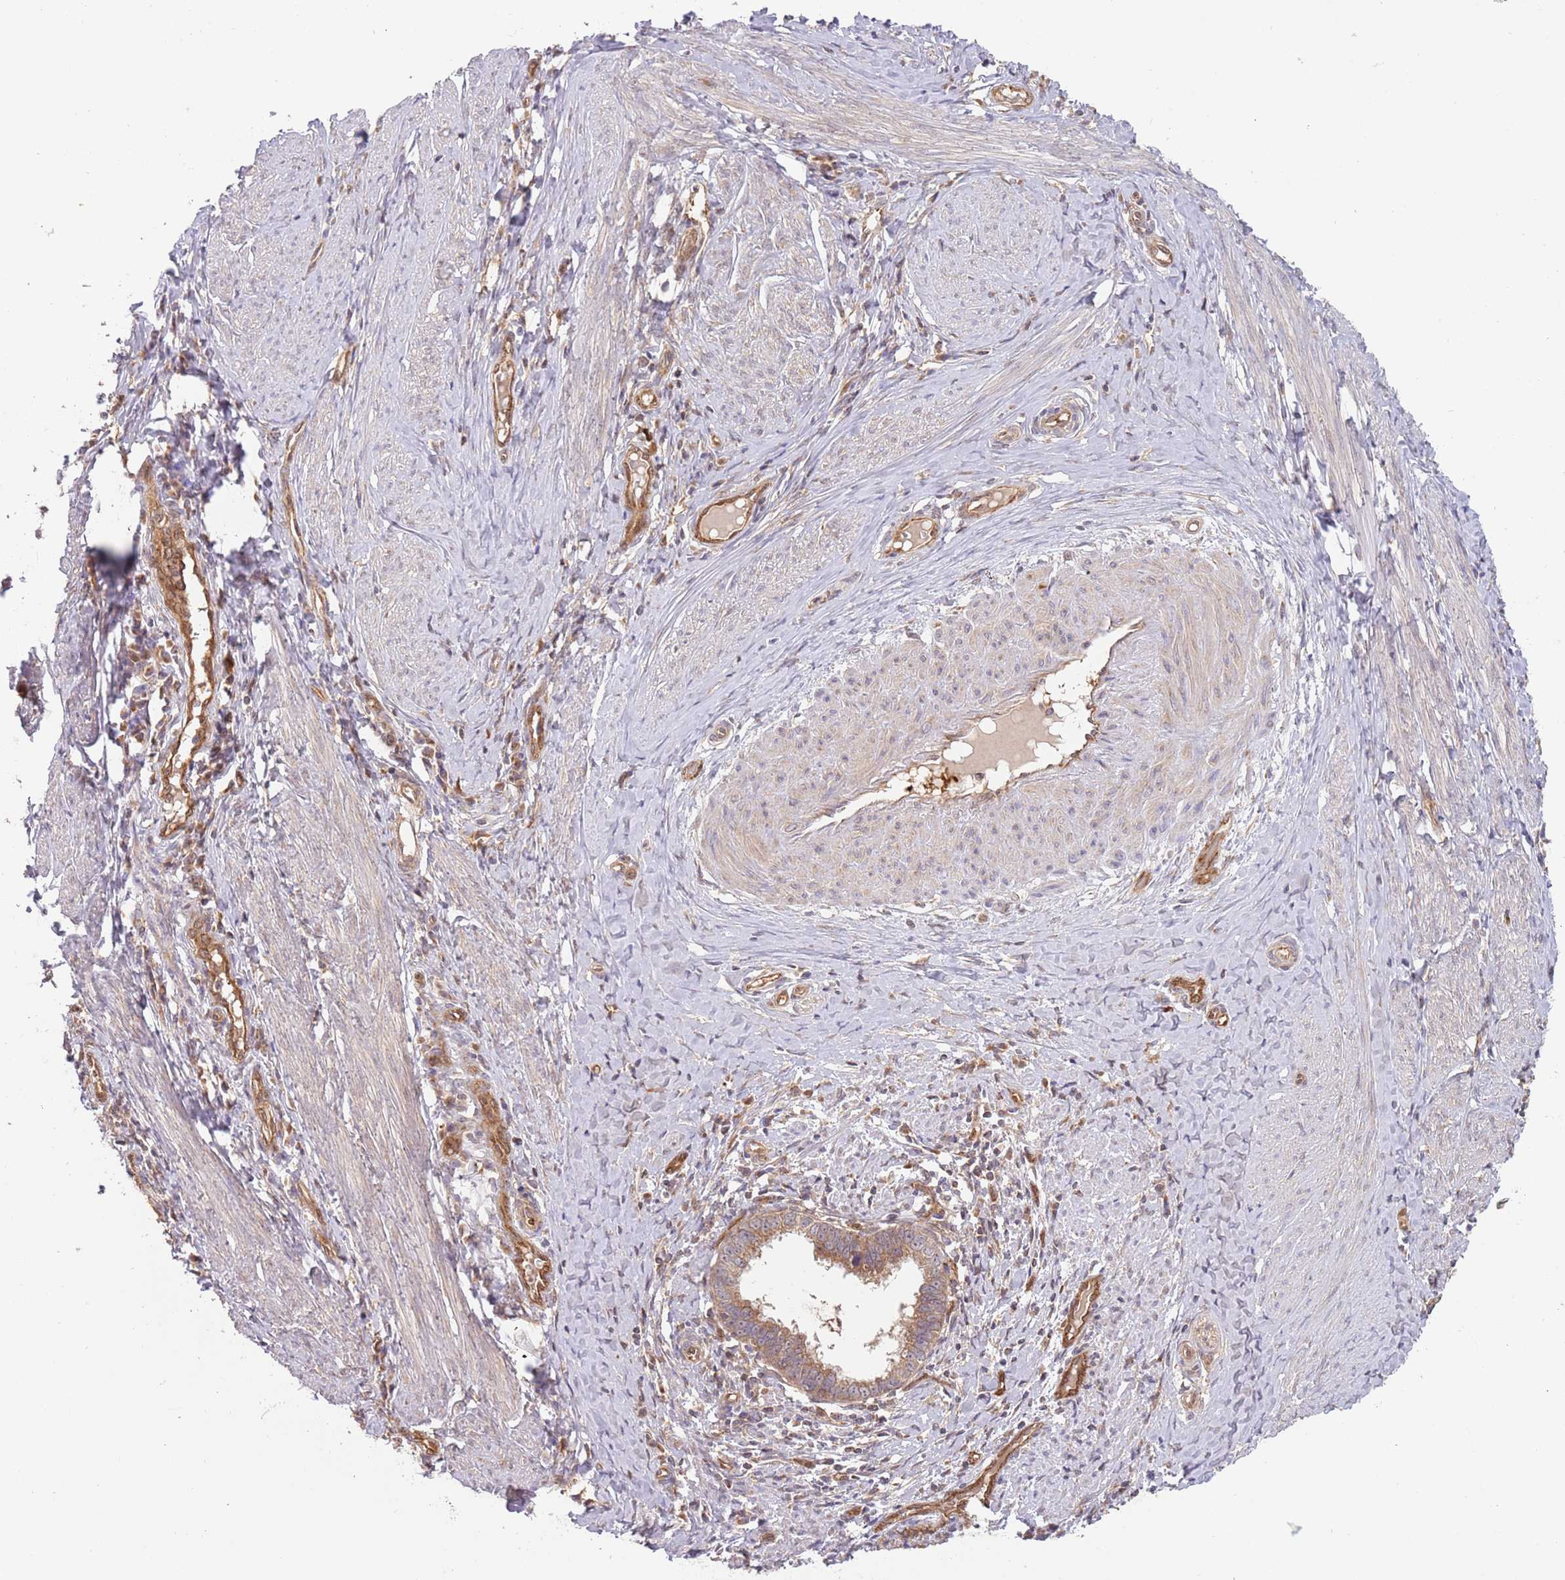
{"staining": {"intensity": "moderate", "quantity": ">75%", "location": "cytoplasmic/membranous"}, "tissue": "cervical cancer", "cell_type": "Tumor cells", "image_type": "cancer", "snomed": [{"axis": "morphology", "description": "Adenocarcinoma, NOS"}, {"axis": "topography", "description": "Cervix"}], "caption": "This is a micrograph of IHC staining of cervical cancer, which shows moderate expression in the cytoplasmic/membranous of tumor cells.", "gene": "GUK1", "patient": {"sex": "female", "age": 36}}